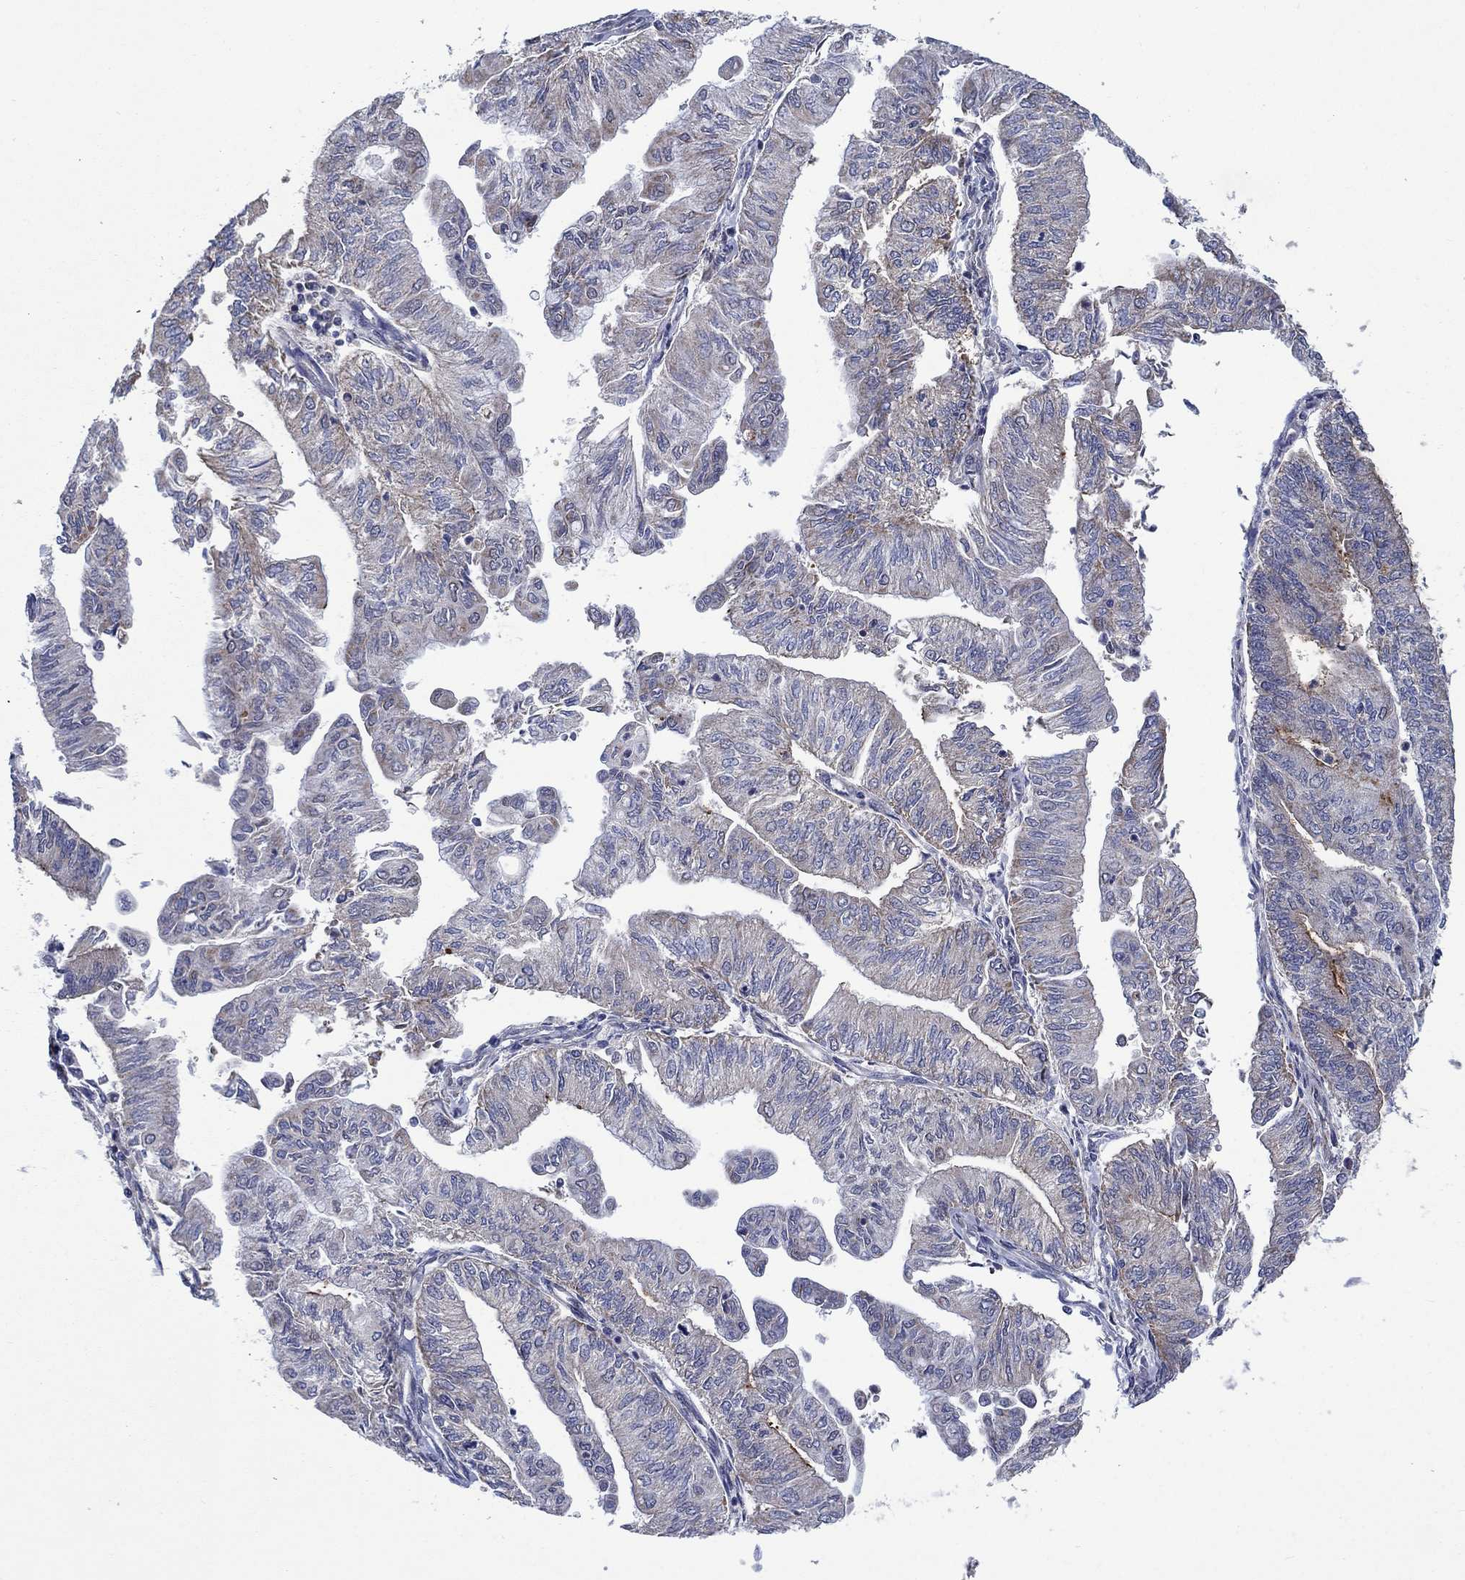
{"staining": {"intensity": "moderate", "quantity": "<25%", "location": "cytoplasmic/membranous"}, "tissue": "endometrial cancer", "cell_type": "Tumor cells", "image_type": "cancer", "snomed": [{"axis": "morphology", "description": "Adenocarcinoma, NOS"}, {"axis": "topography", "description": "Endometrium"}], "caption": "Immunohistochemistry histopathology image of human endometrial adenocarcinoma stained for a protein (brown), which demonstrates low levels of moderate cytoplasmic/membranous expression in about <25% of tumor cells.", "gene": "SLC35F2", "patient": {"sex": "female", "age": 59}}